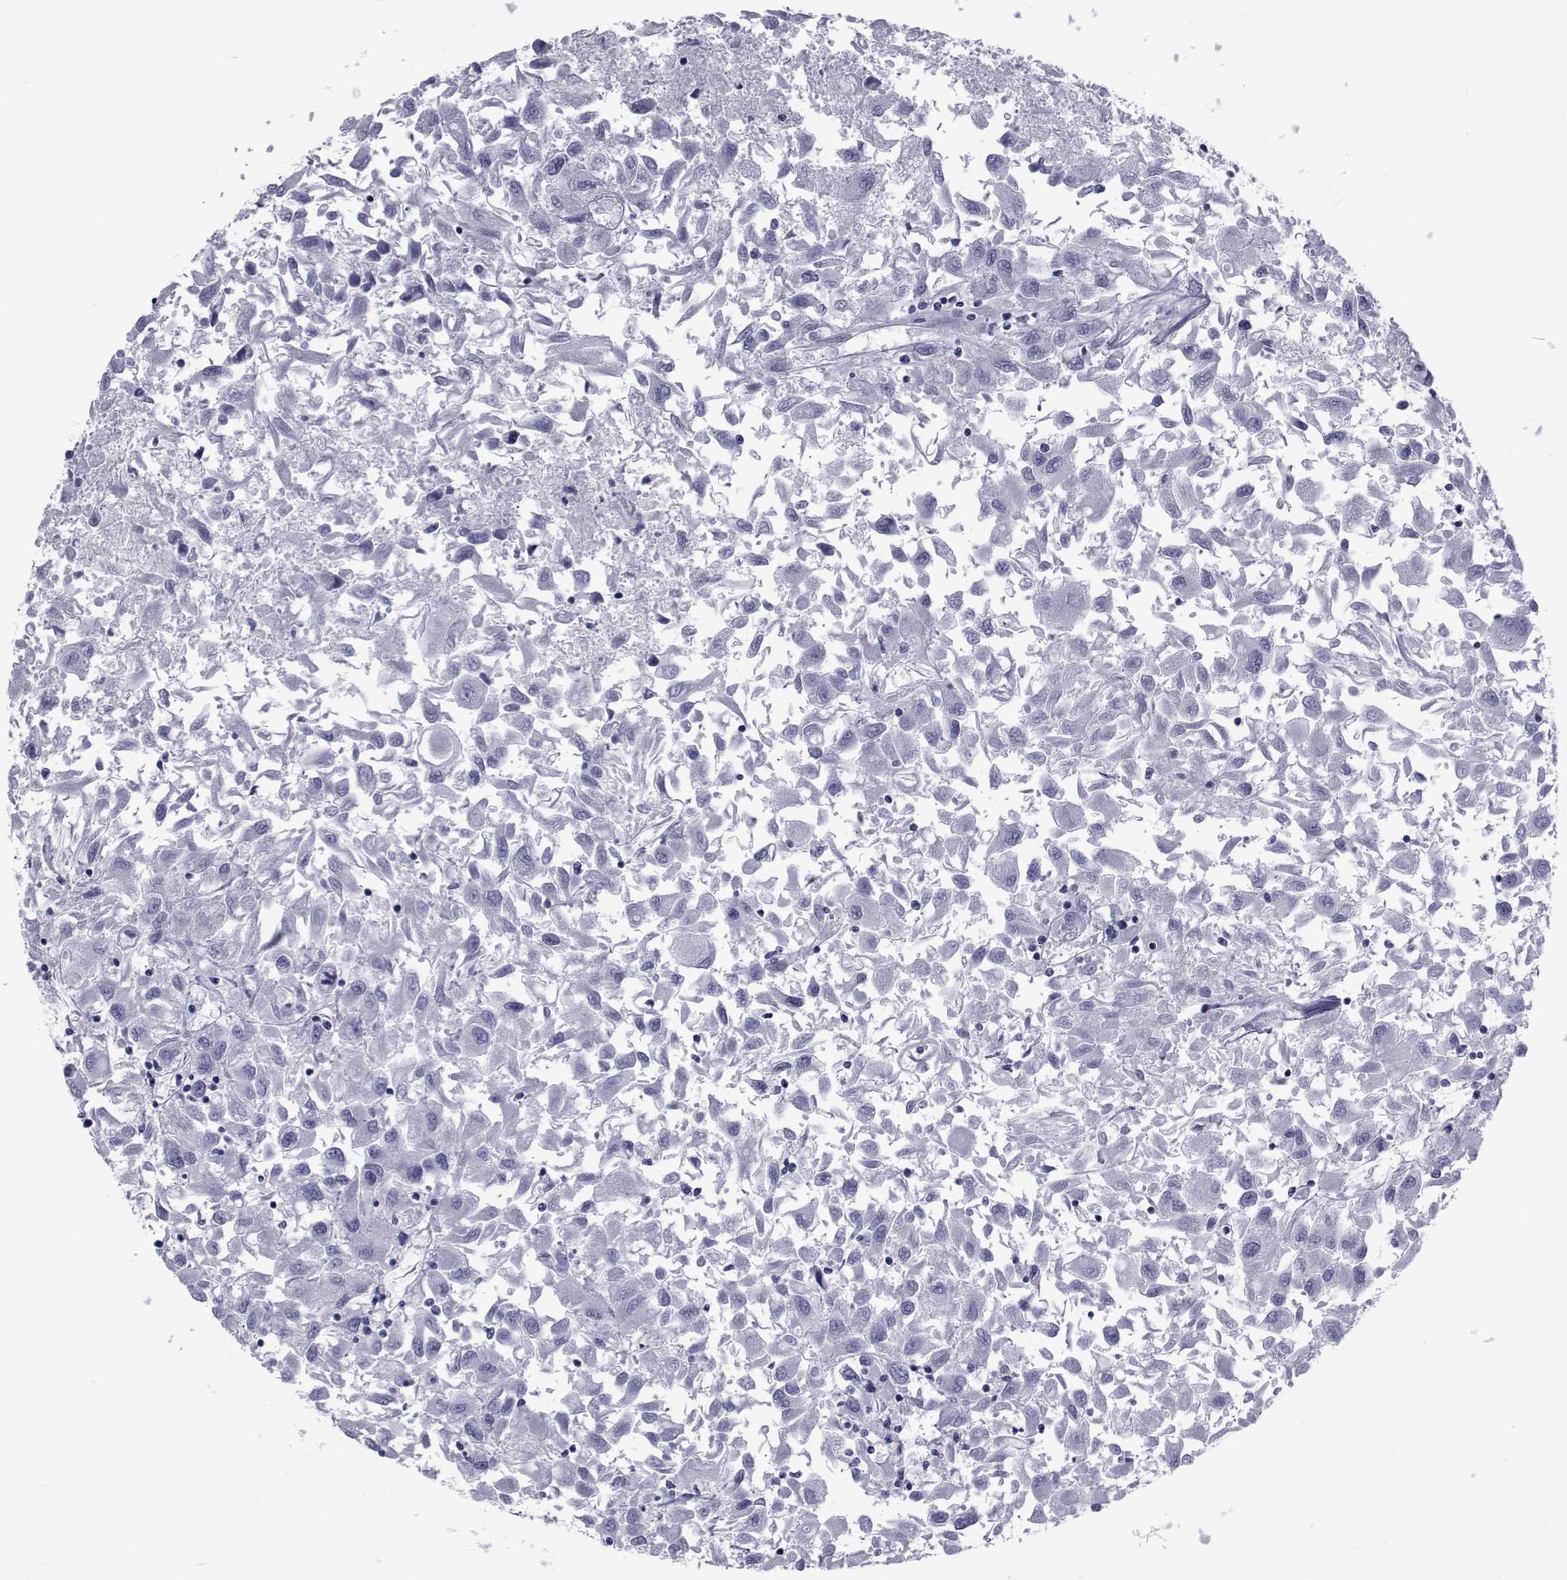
{"staining": {"intensity": "negative", "quantity": "none", "location": "none"}, "tissue": "renal cancer", "cell_type": "Tumor cells", "image_type": "cancer", "snomed": [{"axis": "morphology", "description": "Adenocarcinoma, NOS"}, {"axis": "topography", "description": "Kidney"}], "caption": "Immunohistochemistry (IHC) histopathology image of neoplastic tissue: human renal cancer stained with DAB reveals no significant protein expression in tumor cells.", "gene": "GKAP1", "patient": {"sex": "female", "age": 76}}